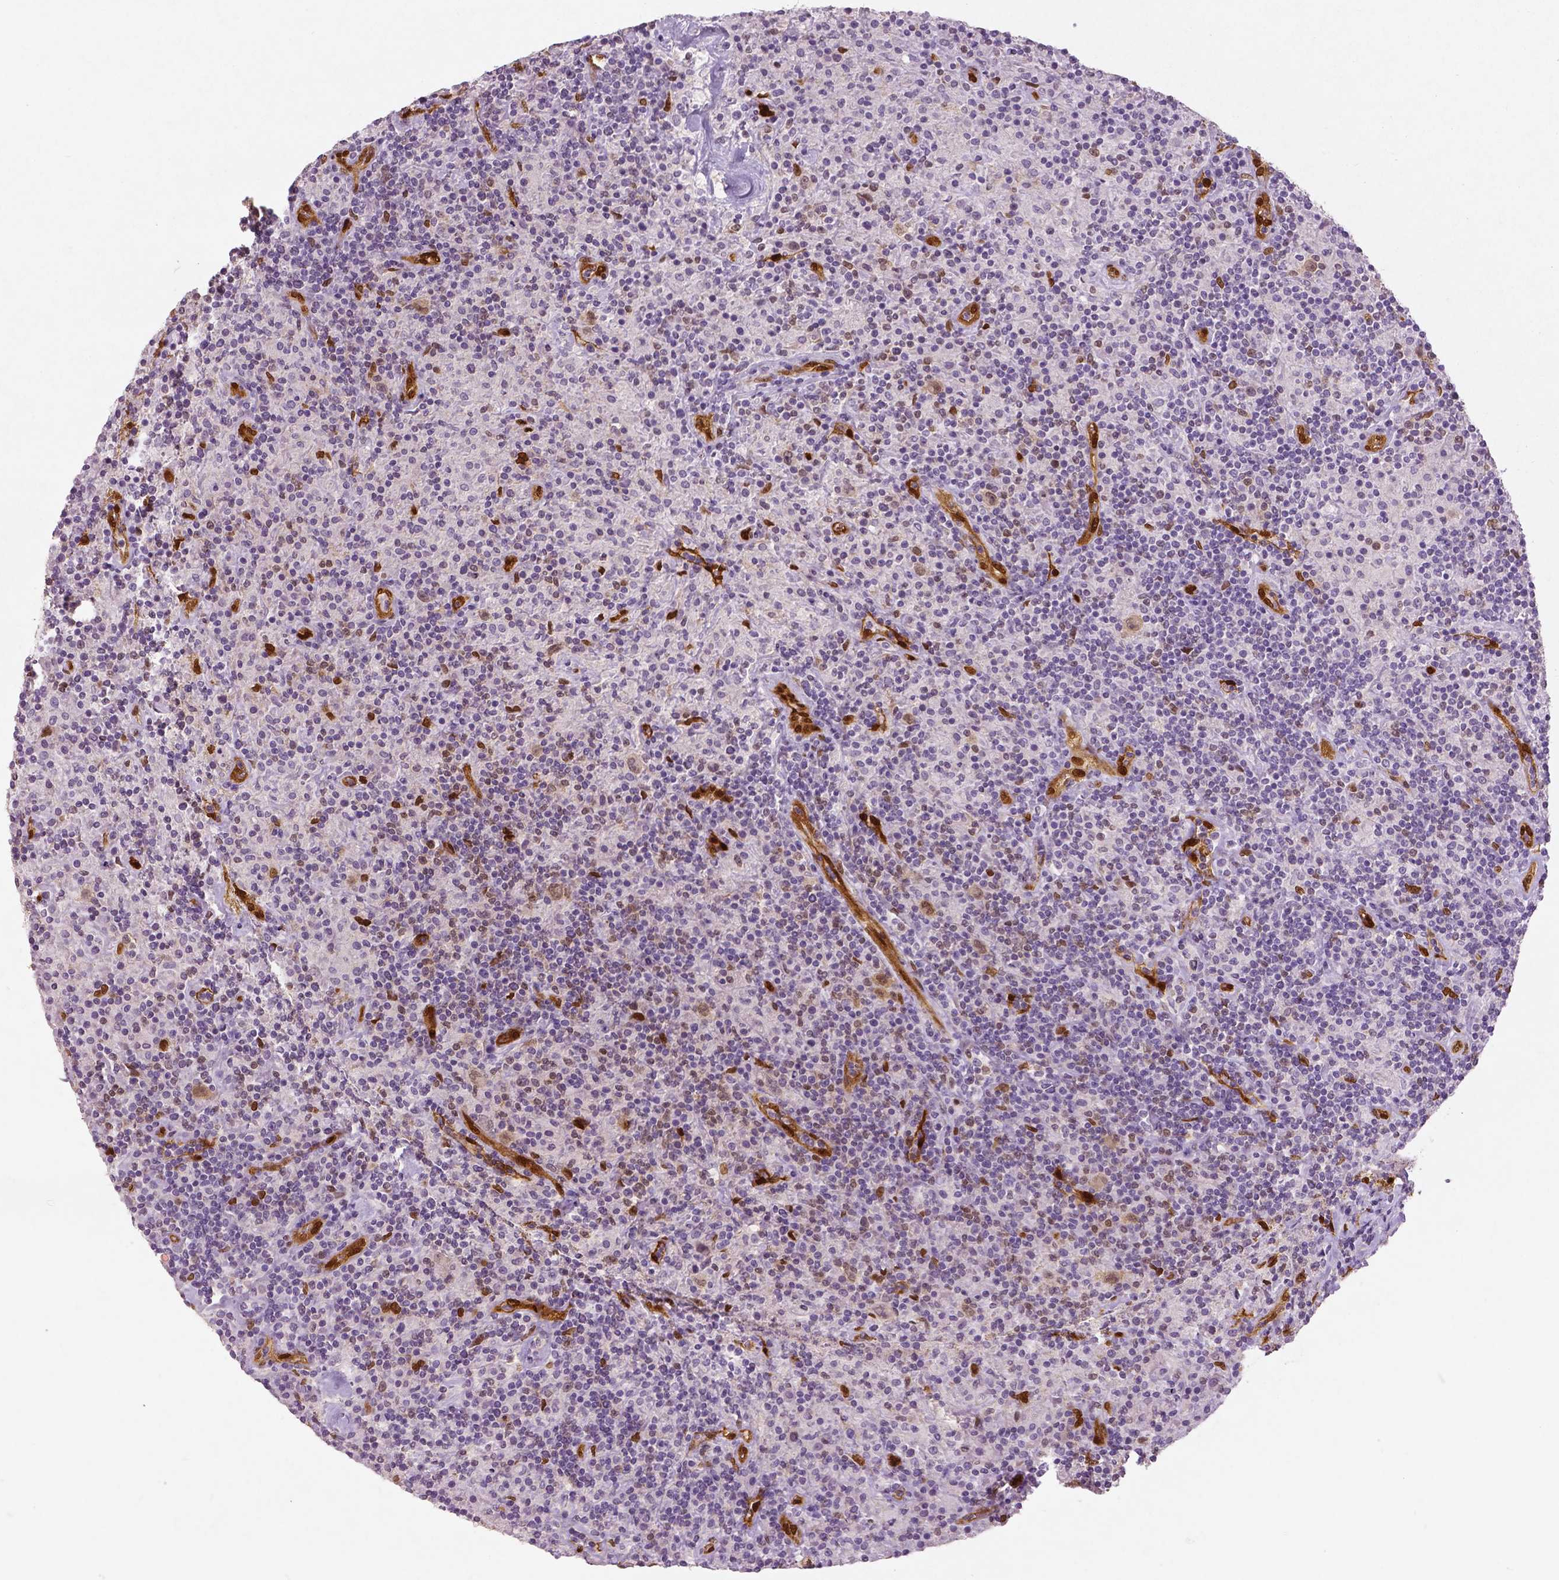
{"staining": {"intensity": "negative", "quantity": "none", "location": "none"}, "tissue": "lymphoma", "cell_type": "Tumor cells", "image_type": "cancer", "snomed": [{"axis": "morphology", "description": "Hodgkin's disease, NOS"}, {"axis": "topography", "description": "Lymph node"}], "caption": "This histopathology image is of Hodgkin's disease stained with IHC to label a protein in brown with the nuclei are counter-stained blue. There is no staining in tumor cells.", "gene": "WWTR1", "patient": {"sex": "male", "age": 70}}